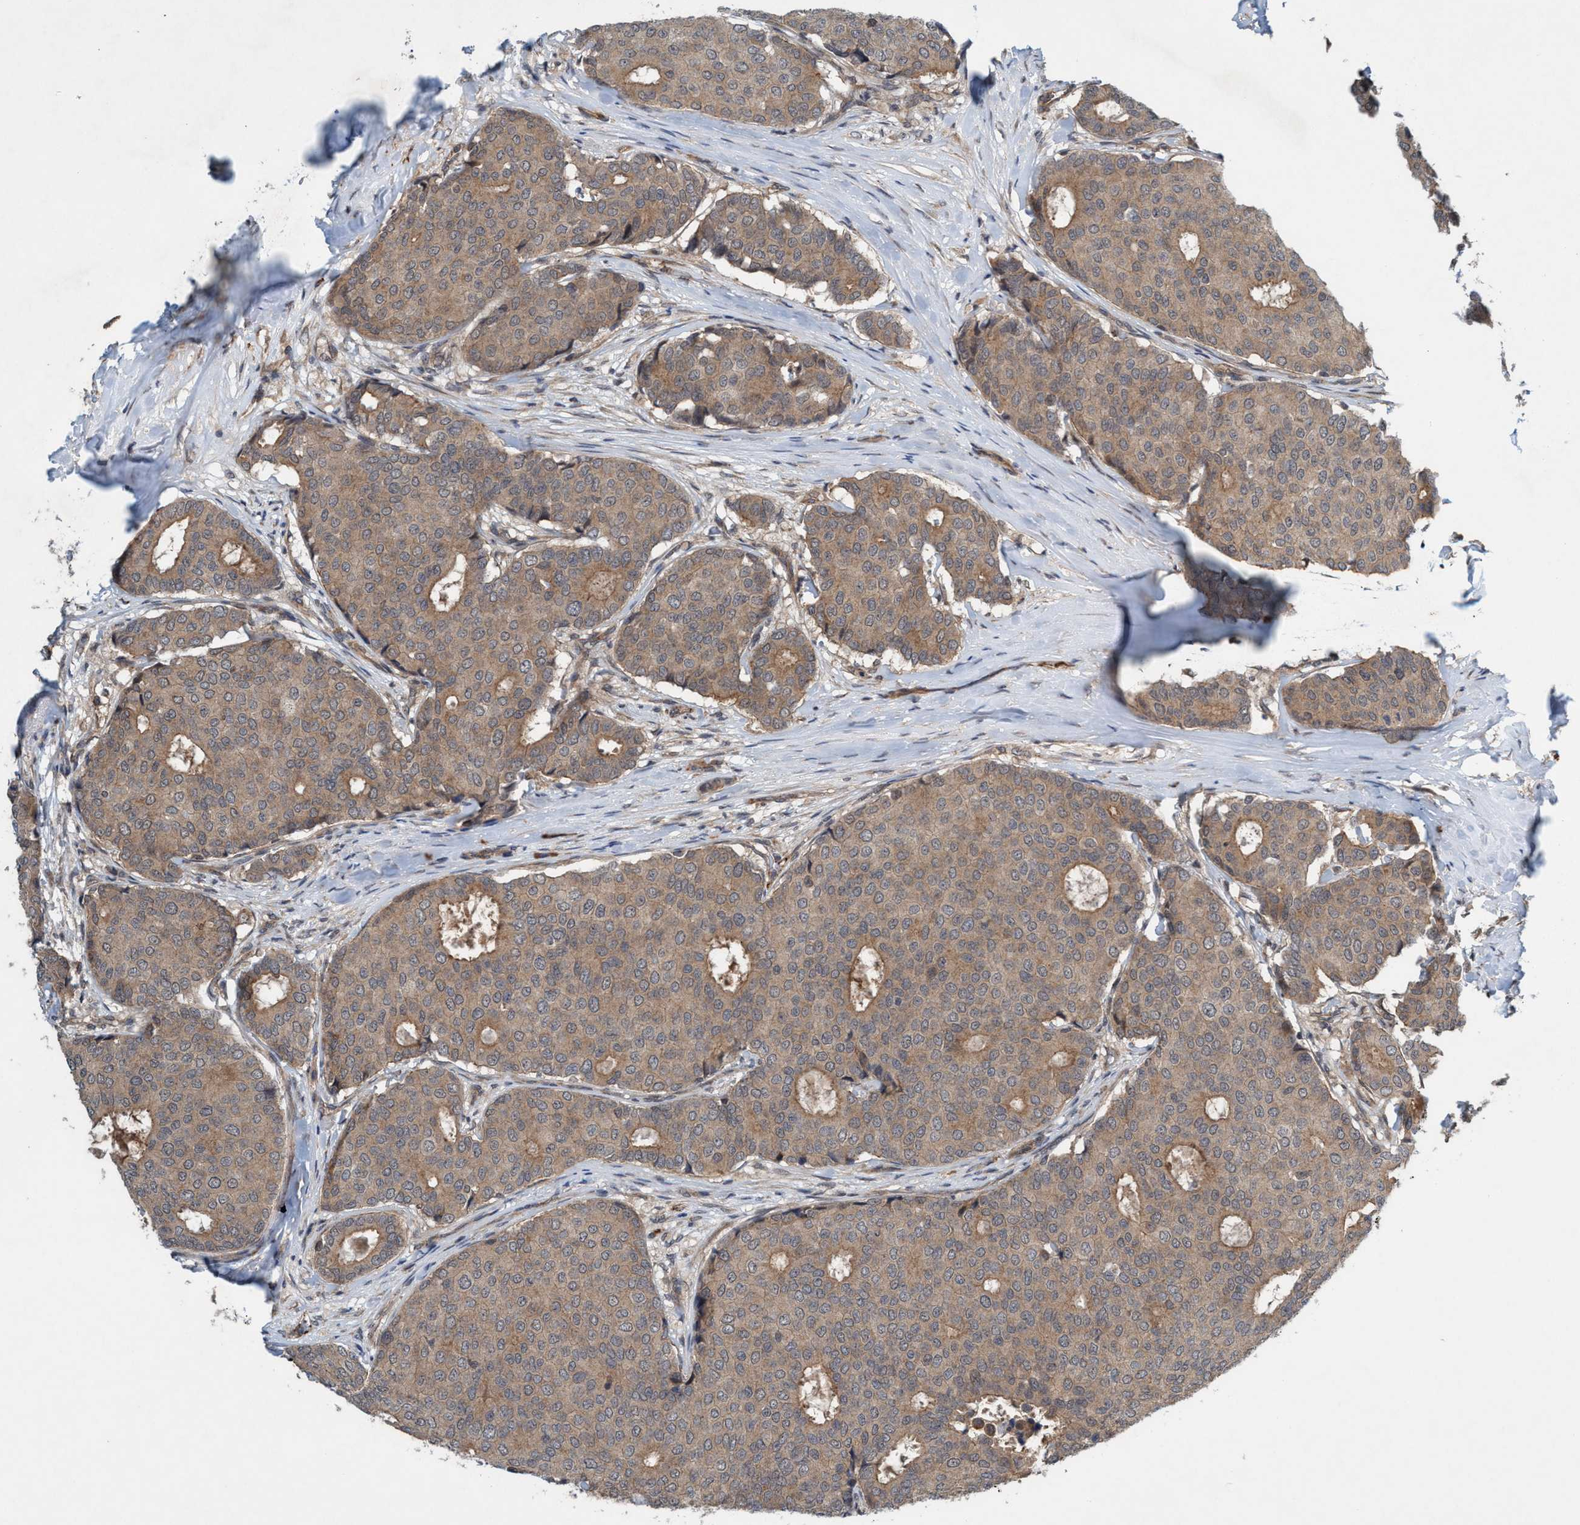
{"staining": {"intensity": "weak", "quantity": ">75%", "location": "cytoplasmic/membranous"}, "tissue": "breast cancer", "cell_type": "Tumor cells", "image_type": "cancer", "snomed": [{"axis": "morphology", "description": "Duct carcinoma"}, {"axis": "topography", "description": "Breast"}], "caption": "Human breast intraductal carcinoma stained with a protein marker demonstrates weak staining in tumor cells.", "gene": "TRIM65", "patient": {"sex": "female", "age": 75}}